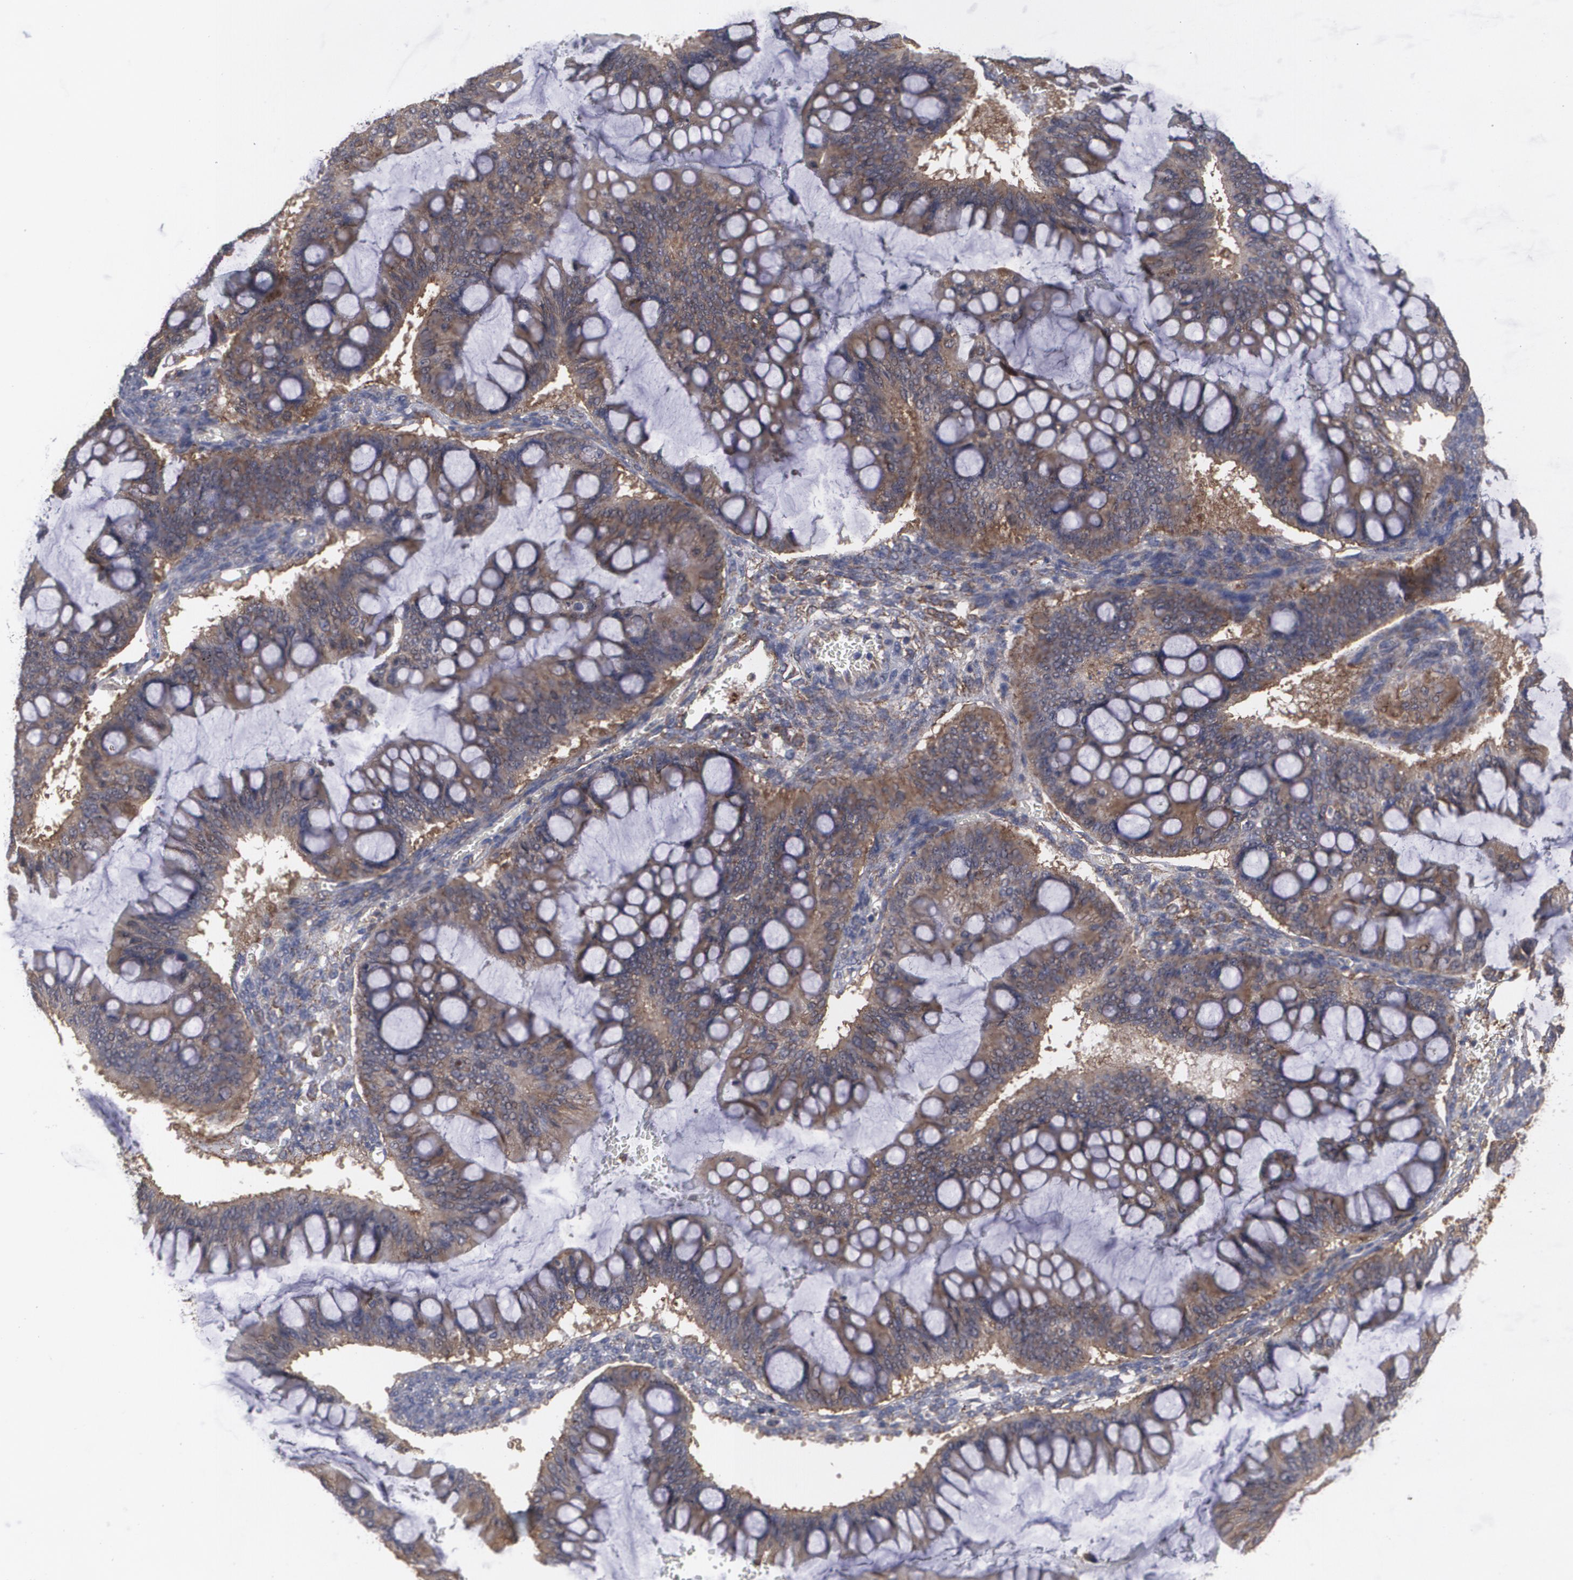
{"staining": {"intensity": "weak", "quantity": ">75%", "location": "cytoplasmic/membranous"}, "tissue": "ovarian cancer", "cell_type": "Tumor cells", "image_type": "cancer", "snomed": [{"axis": "morphology", "description": "Cystadenocarcinoma, mucinous, NOS"}, {"axis": "topography", "description": "Ovary"}], "caption": "Weak cytoplasmic/membranous protein positivity is present in about >75% of tumor cells in ovarian cancer.", "gene": "BMP6", "patient": {"sex": "female", "age": 73}}